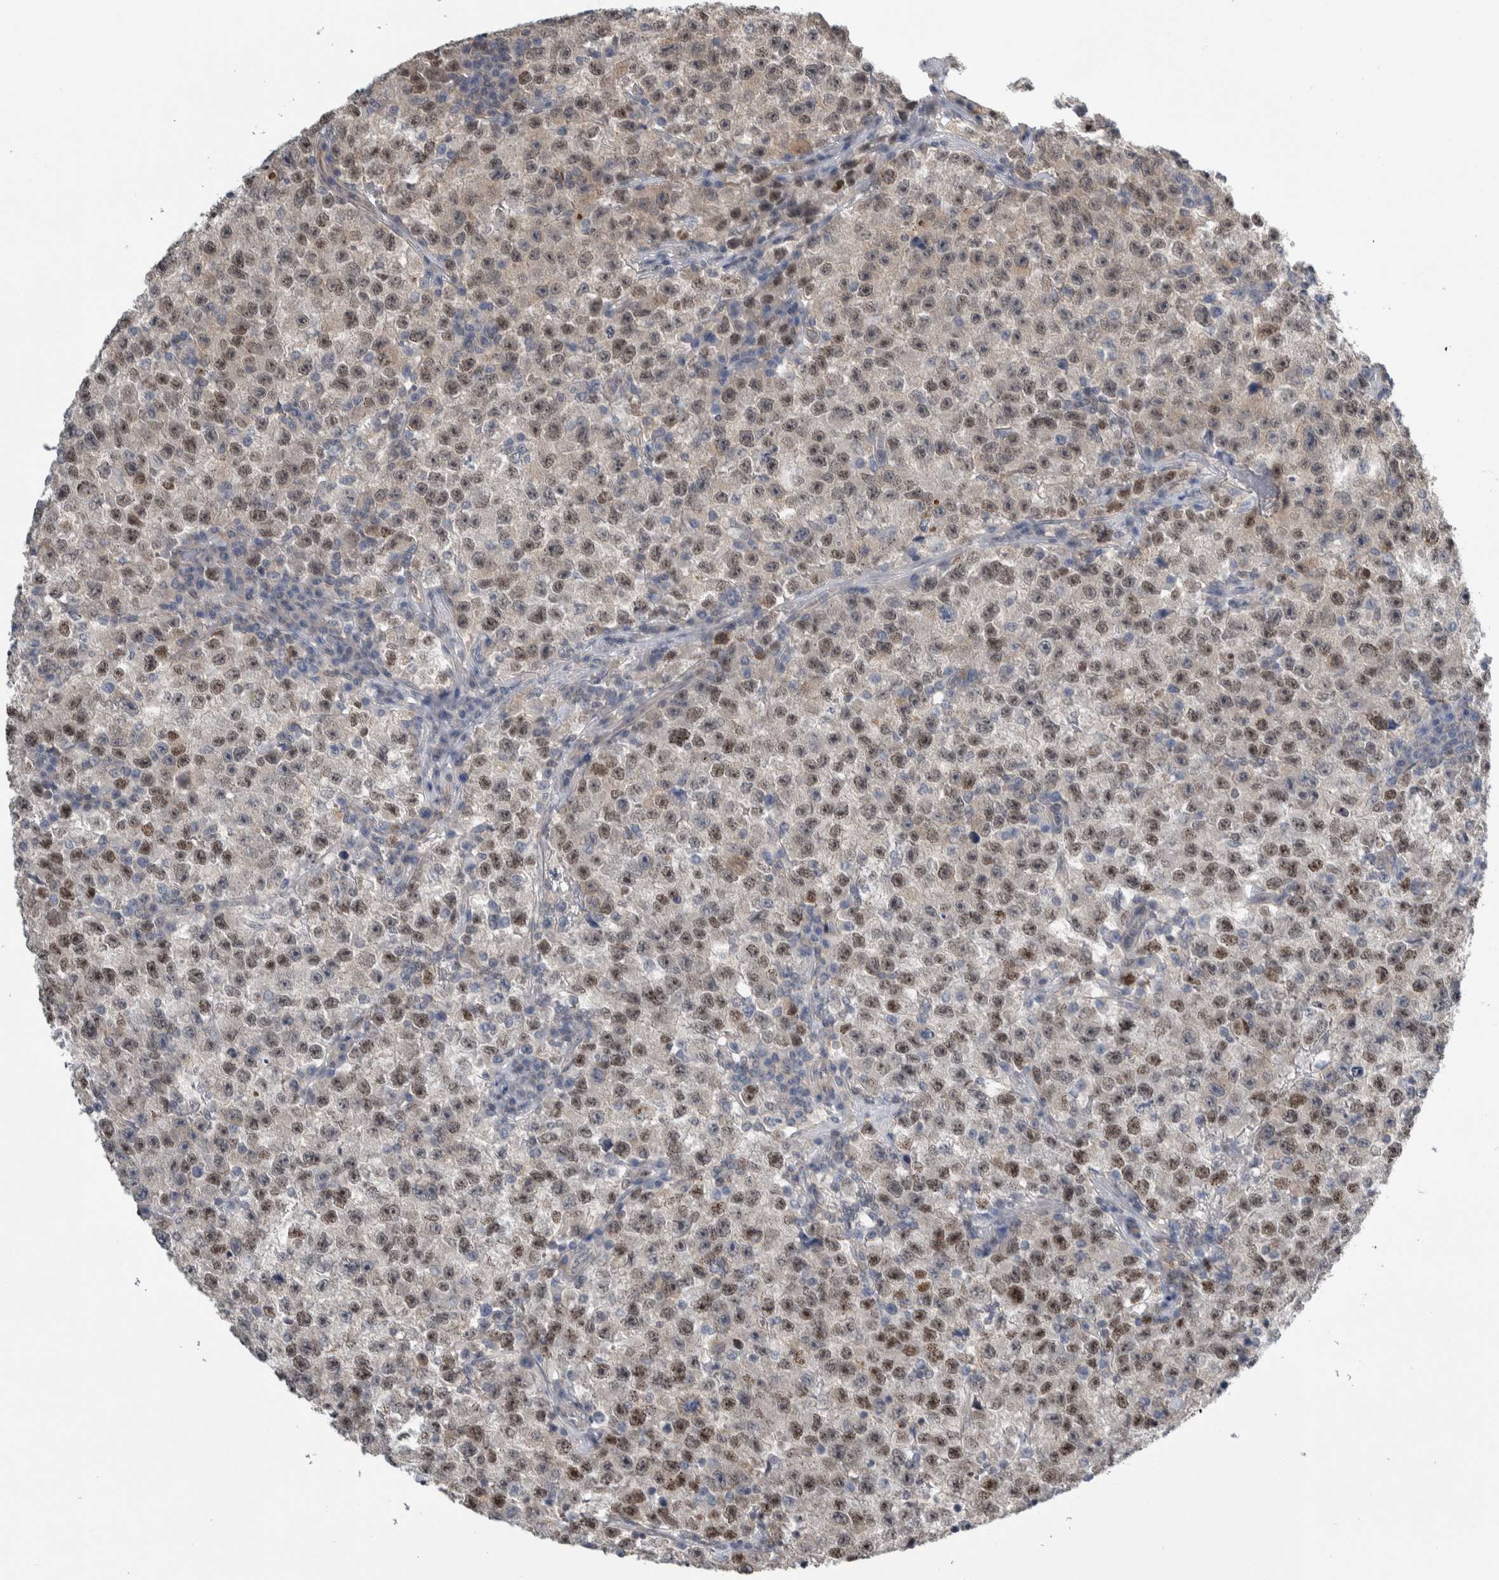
{"staining": {"intensity": "moderate", "quantity": "25%-75%", "location": "nuclear"}, "tissue": "testis cancer", "cell_type": "Tumor cells", "image_type": "cancer", "snomed": [{"axis": "morphology", "description": "Seminoma, NOS"}, {"axis": "topography", "description": "Testis"}], "caption": "High-magnification brightfield microscopy of testis cancer stained with DAB (3,3'-diaminobenzidine) (brown) and counterstained with hematoxylin (blue). tumor cells exhibit moderate nuclear positivity is seen in about25%-75% of cells.", "gene": "TAX1BP1", "patient": {"sex": "male", "age": 22}}